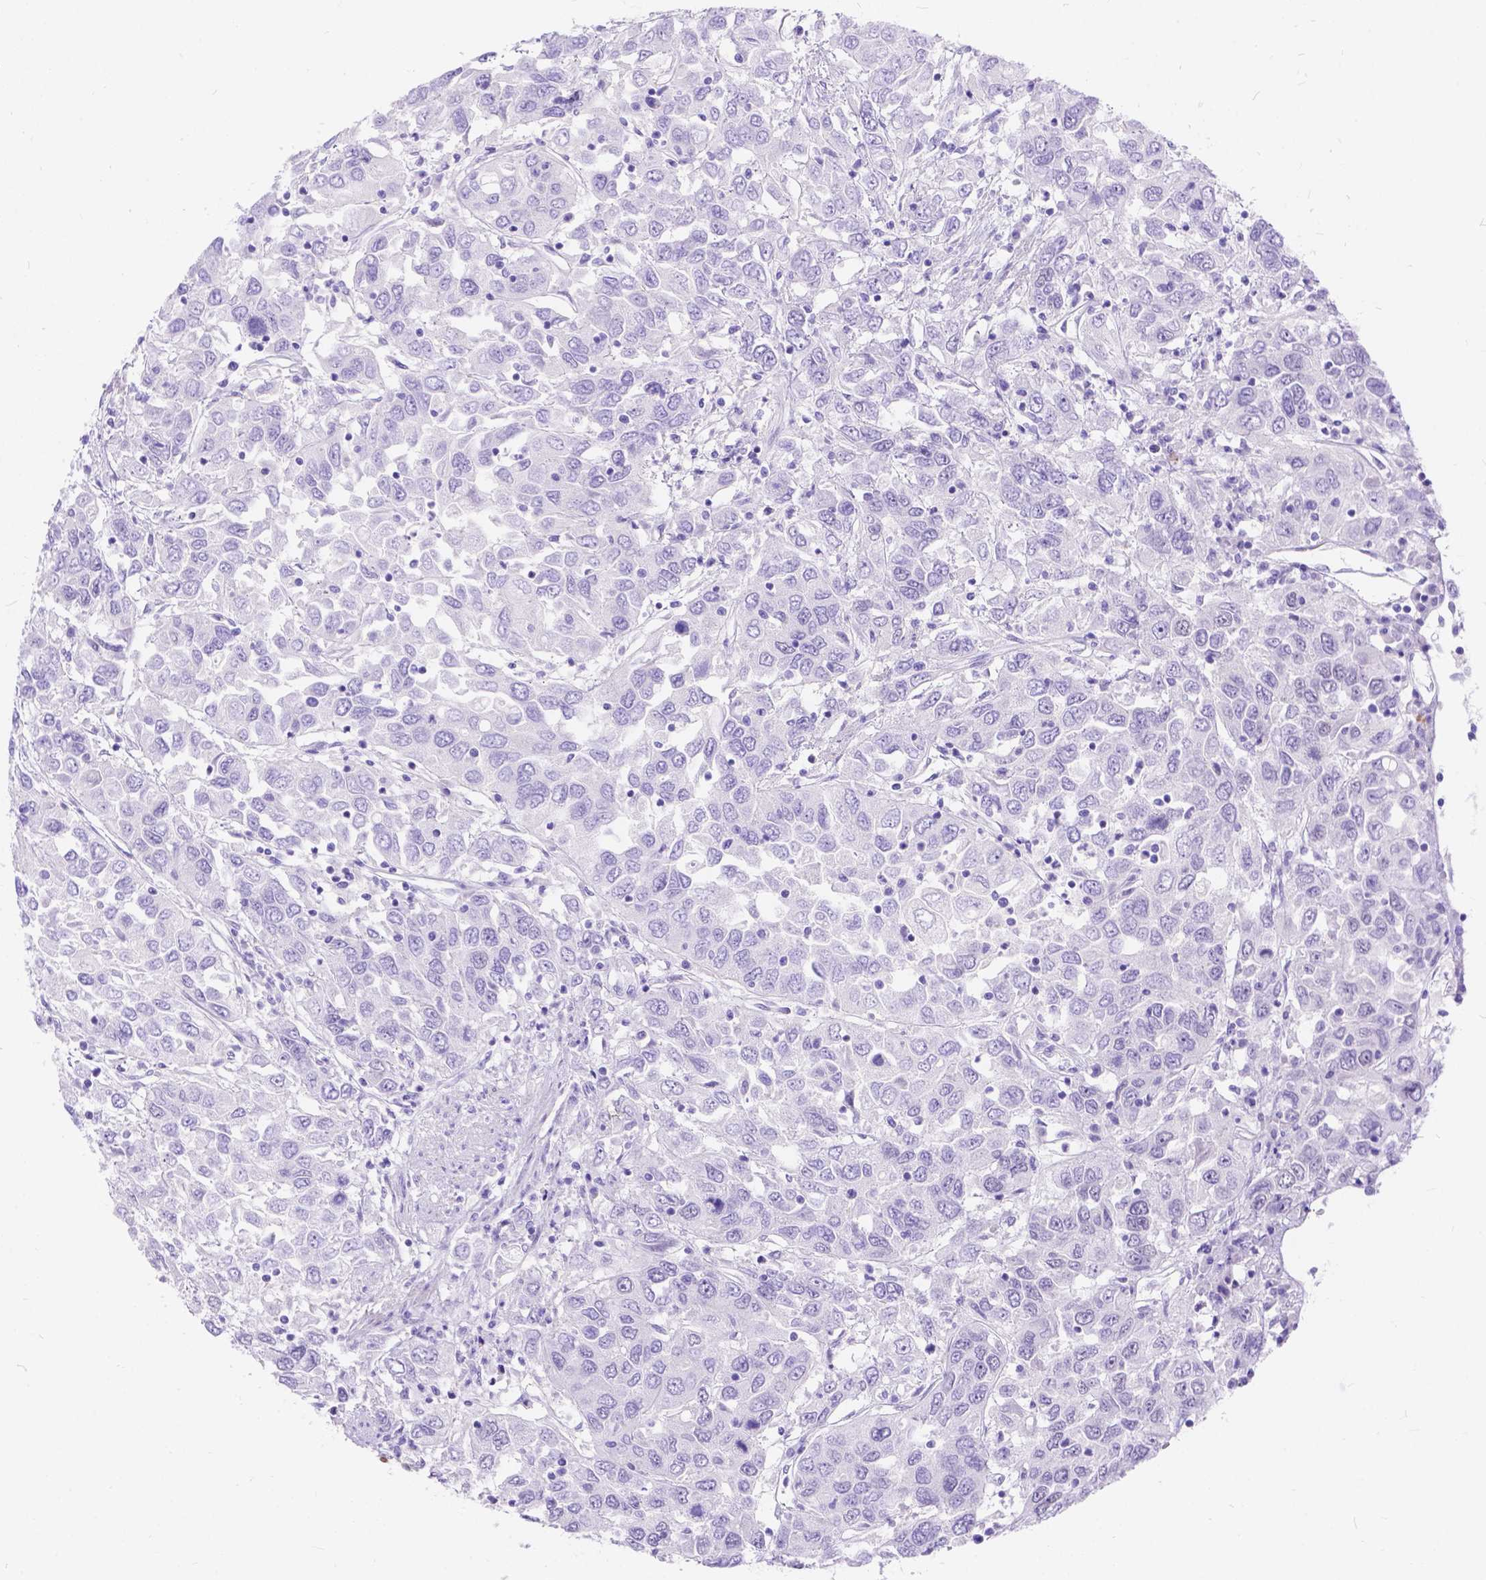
{"staining": {"intensity": "negative", "quantity": "none", "location": "none"}, "tissue": "urothelial cancer", "cell_type": "Tumor cells", "image_type": "cancer", "snomed": [{"axis": "morphology", "description": "Urothelial carcinoma, High grade"}, {"axis": "topography", "description": "Urinary bladder"}], "caption": "An immunohistochemistry photomicrograph of high-grade urothelial carcinoma is shown. There is no staining in tumor cells of high-grade urothelial carcinoma.", "gene": "KLHL10", "patient": {"sex": "male", "age": 76}}